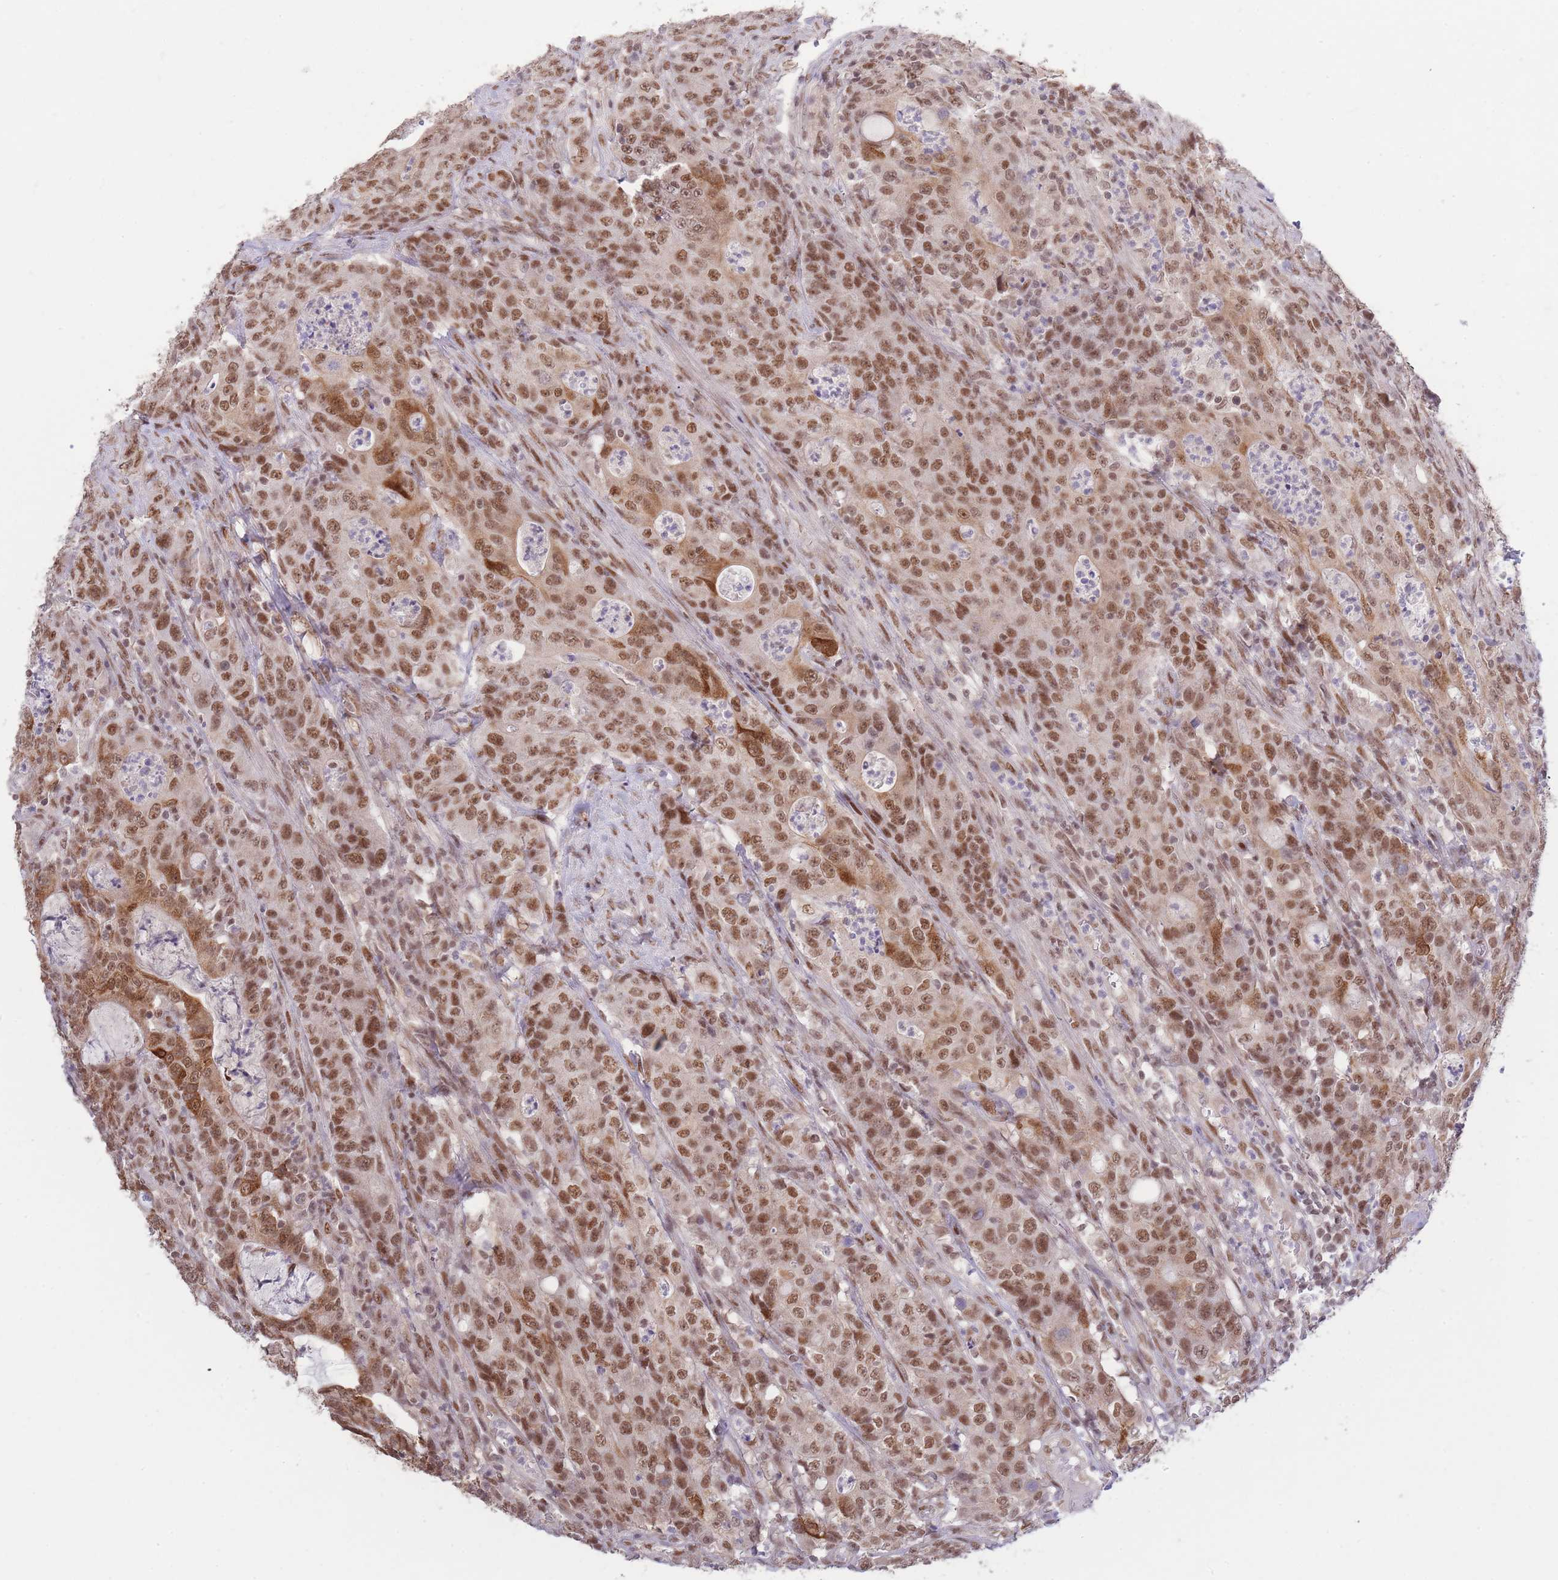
{"staining": {"intensity": "moderate", "quantity": ">75%", "location": "cytoplasmic/membranous,nuclear"}, "tissue": "colorectal cancer", "cell_type": "Tumor cells", "image_type": "cancer", "snomed": [{"axis": "morphology", "description": "Adenocarcinoma, NOS"}, {"axis": "topography", "description": "Colon"}], "caption": "Colorectal cancer (adenocarcinoma) stained with immunohistochemistry (IHC) reveals moderate cytoplasmic/membranous and nuclear staining in about >75% of tumor cells.", "gene": "CARD8", "patient": {"sex": "male", "age": 83}}